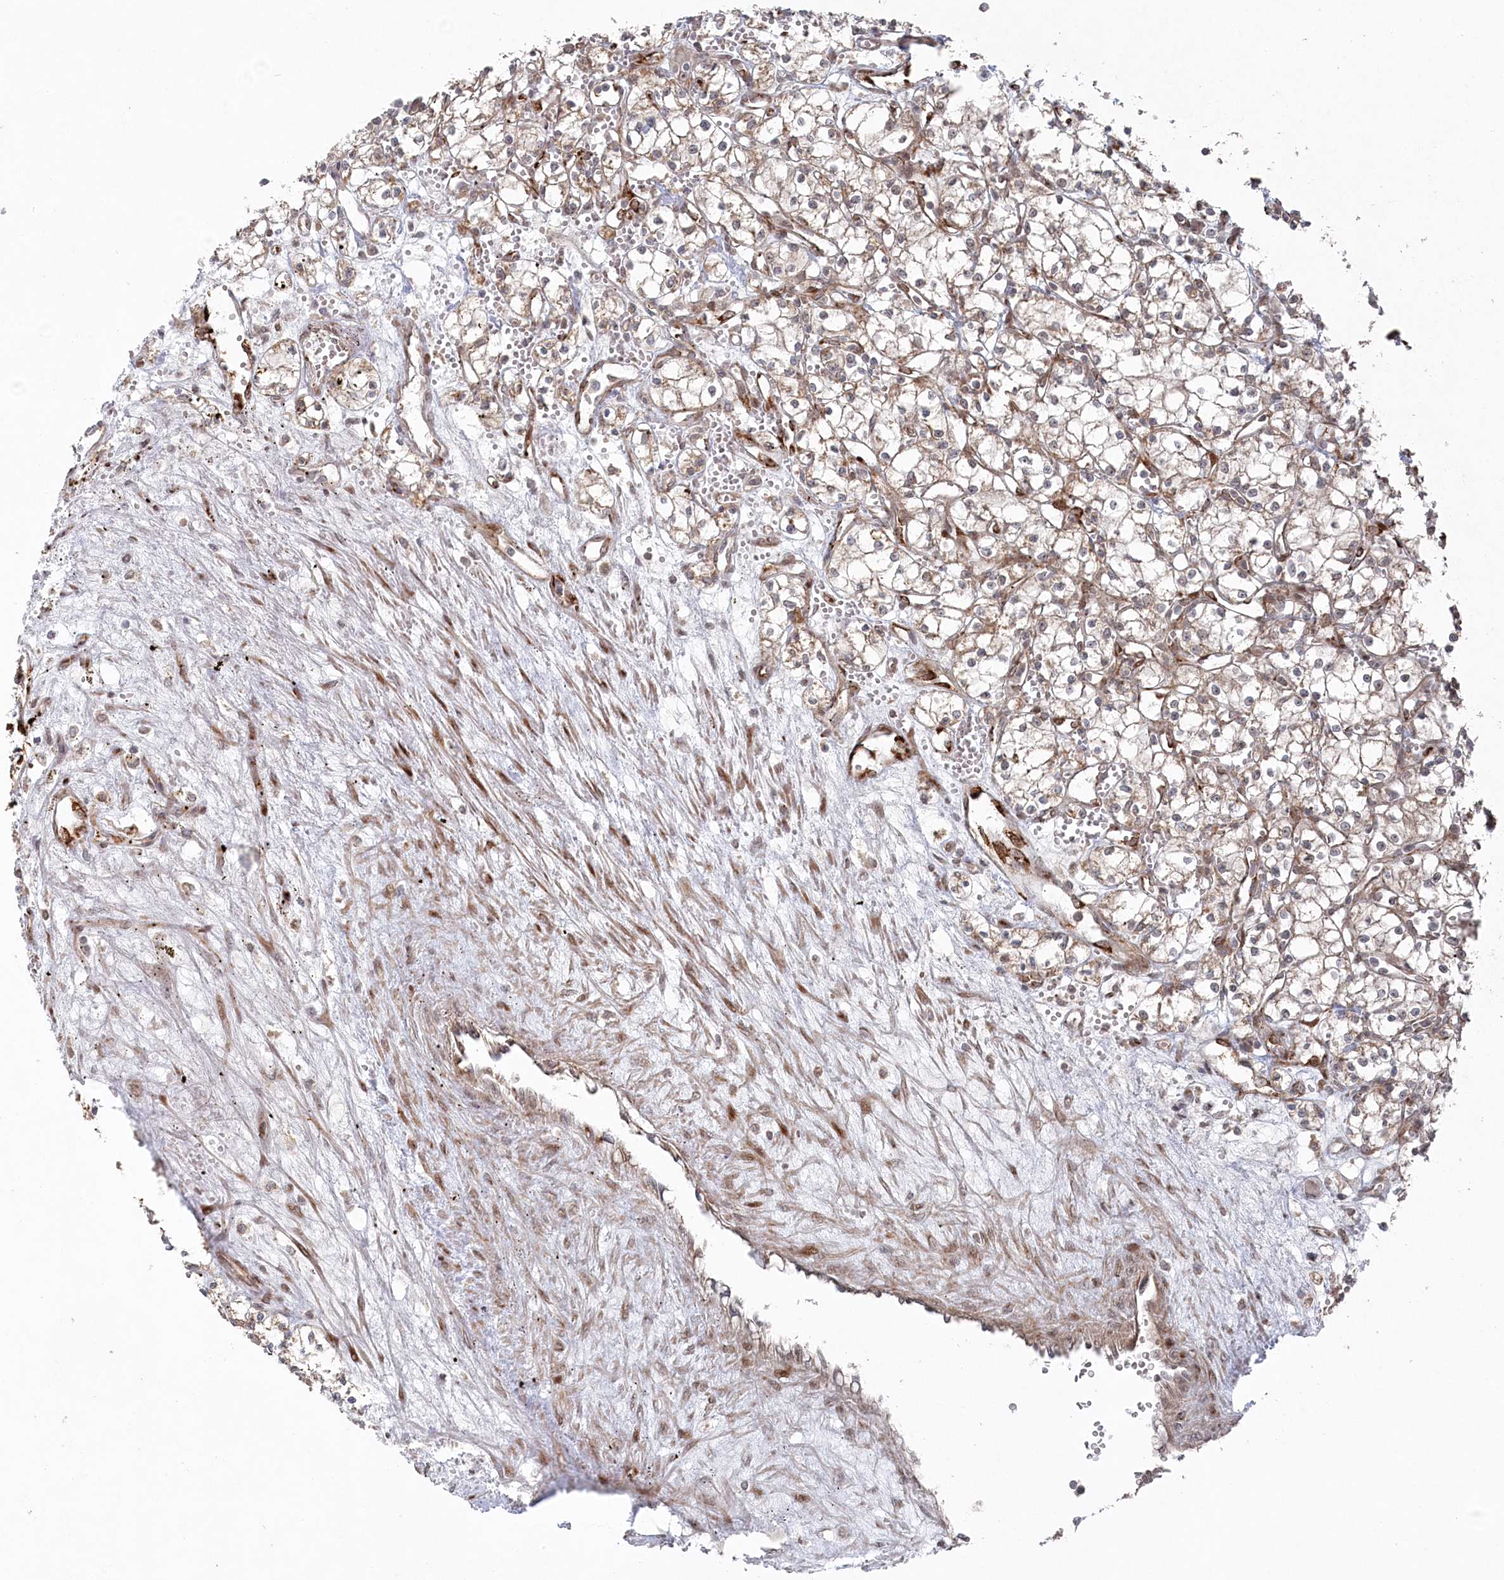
{"staining": {"intensity": "weak", "quantity": "<25%", "location": "cytoplasmic/membranous"}, "tissue": "renal cancer", "cell_type": "Tumor cells", "image_type": "cancer", "snomed": [{"axis": "morphology", "description": "Adenocarcinoma, NOS"}, {"axis": "topography", "description": "Kidney"}], "caption": "A high-resolution photomicrograph shows IHC staining of adenocarcinoma (renal), which displays no significant positivity in tumor cells. (Immunohistochemistry, brightfield microscopy, high magnification).", "gene": "POLR3A", "patient": {"sex": "male", "age": 59}}